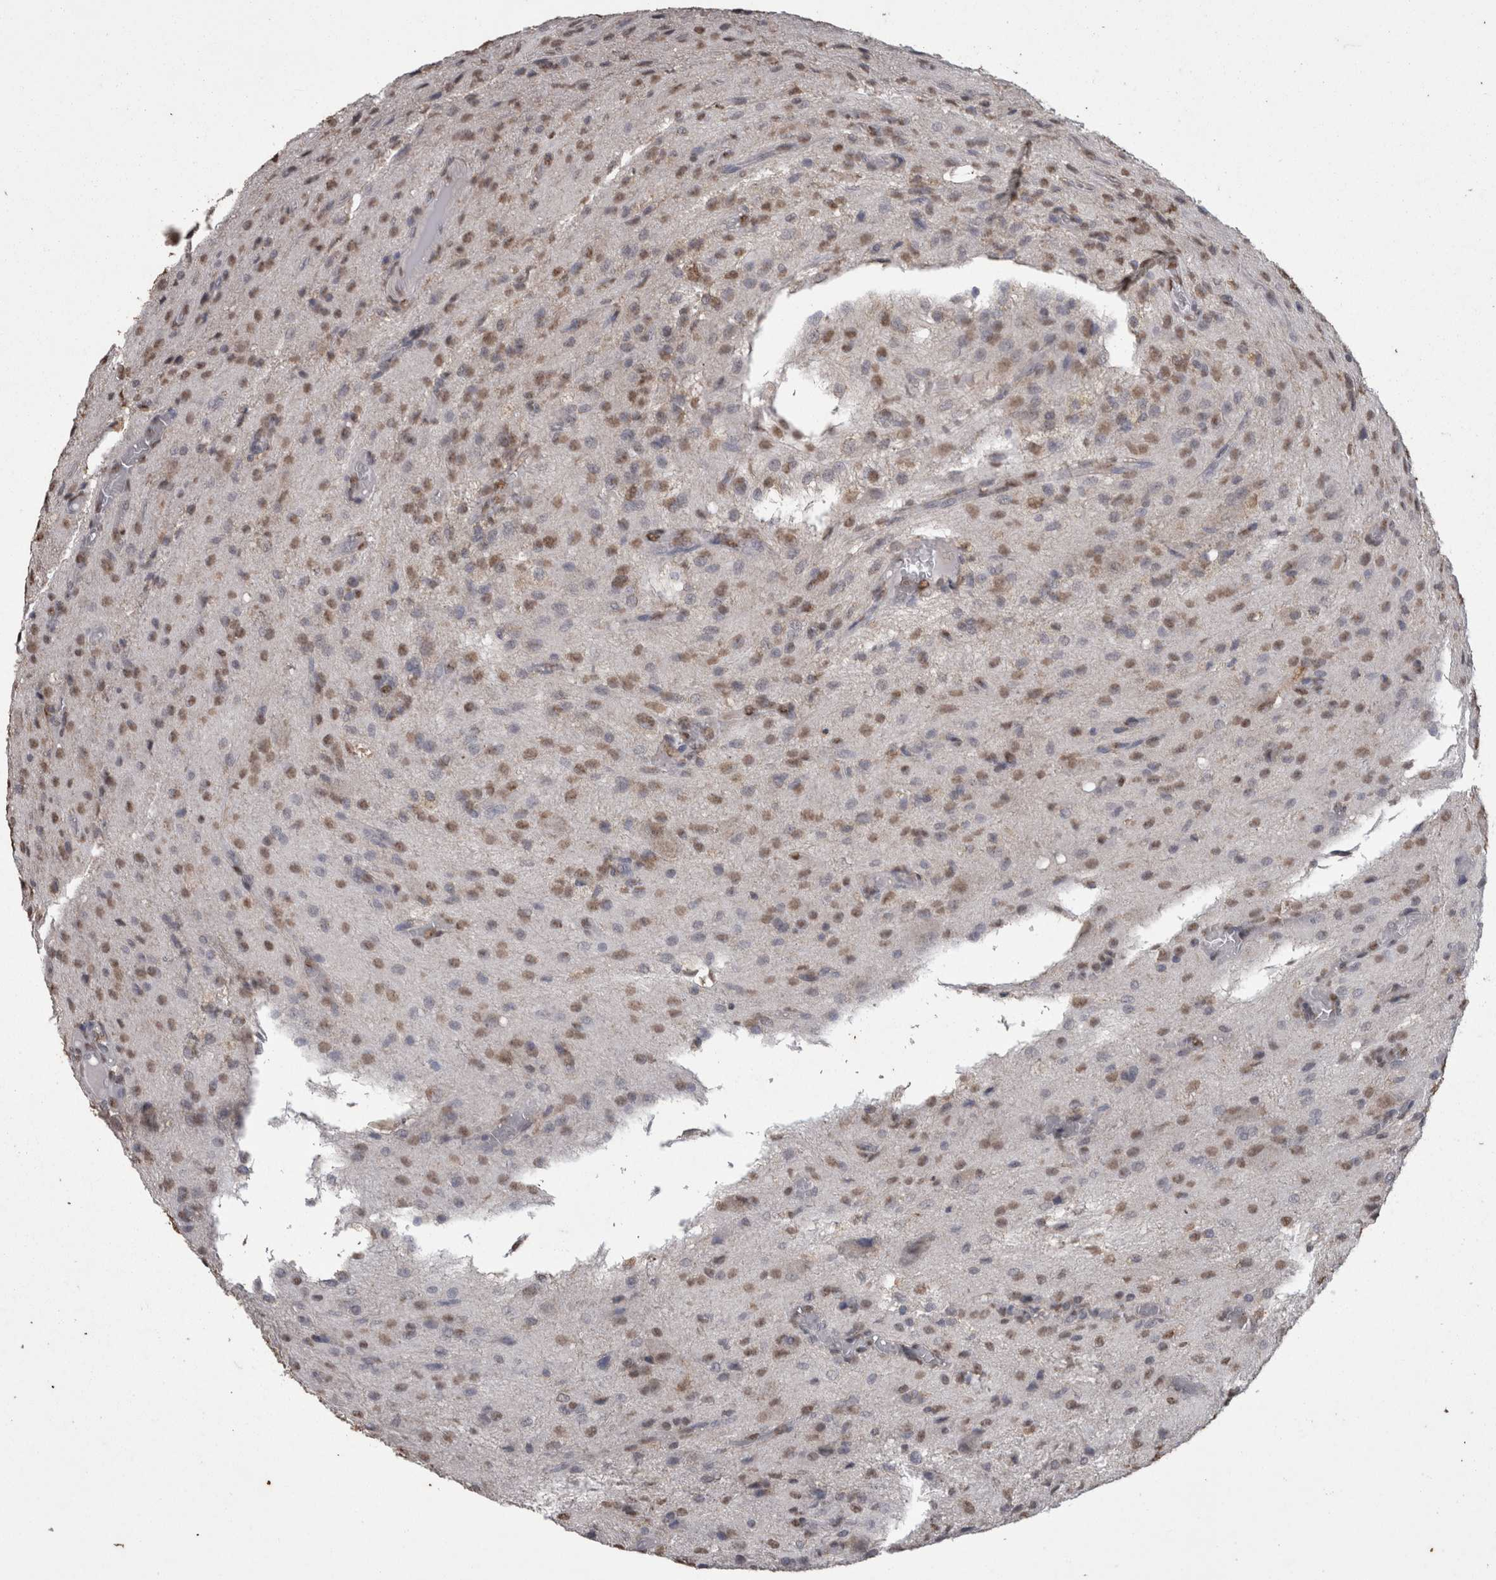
{"staining": {"intensity": "weak", "quantity": "25%-75%", "location": "cytoplasmic/membranous,nuclear"}, "tissue": "glioma", "cell_type": "Tumor cells", "image_type": "cancer", "snomed": [{"axis": "morphology", "description": "Glioma, malignant, High grade"}, {"axis": "topography", "description": "Brain"}], "caption": "A micrograph of human malignant glioma (high-grade) stained for a protein reveals weak cytoplasmic/membranous and nuclear brown staining in tumor cells.", "gene": "SMAD7", "patient": {"sex": "female", "age": 59}}